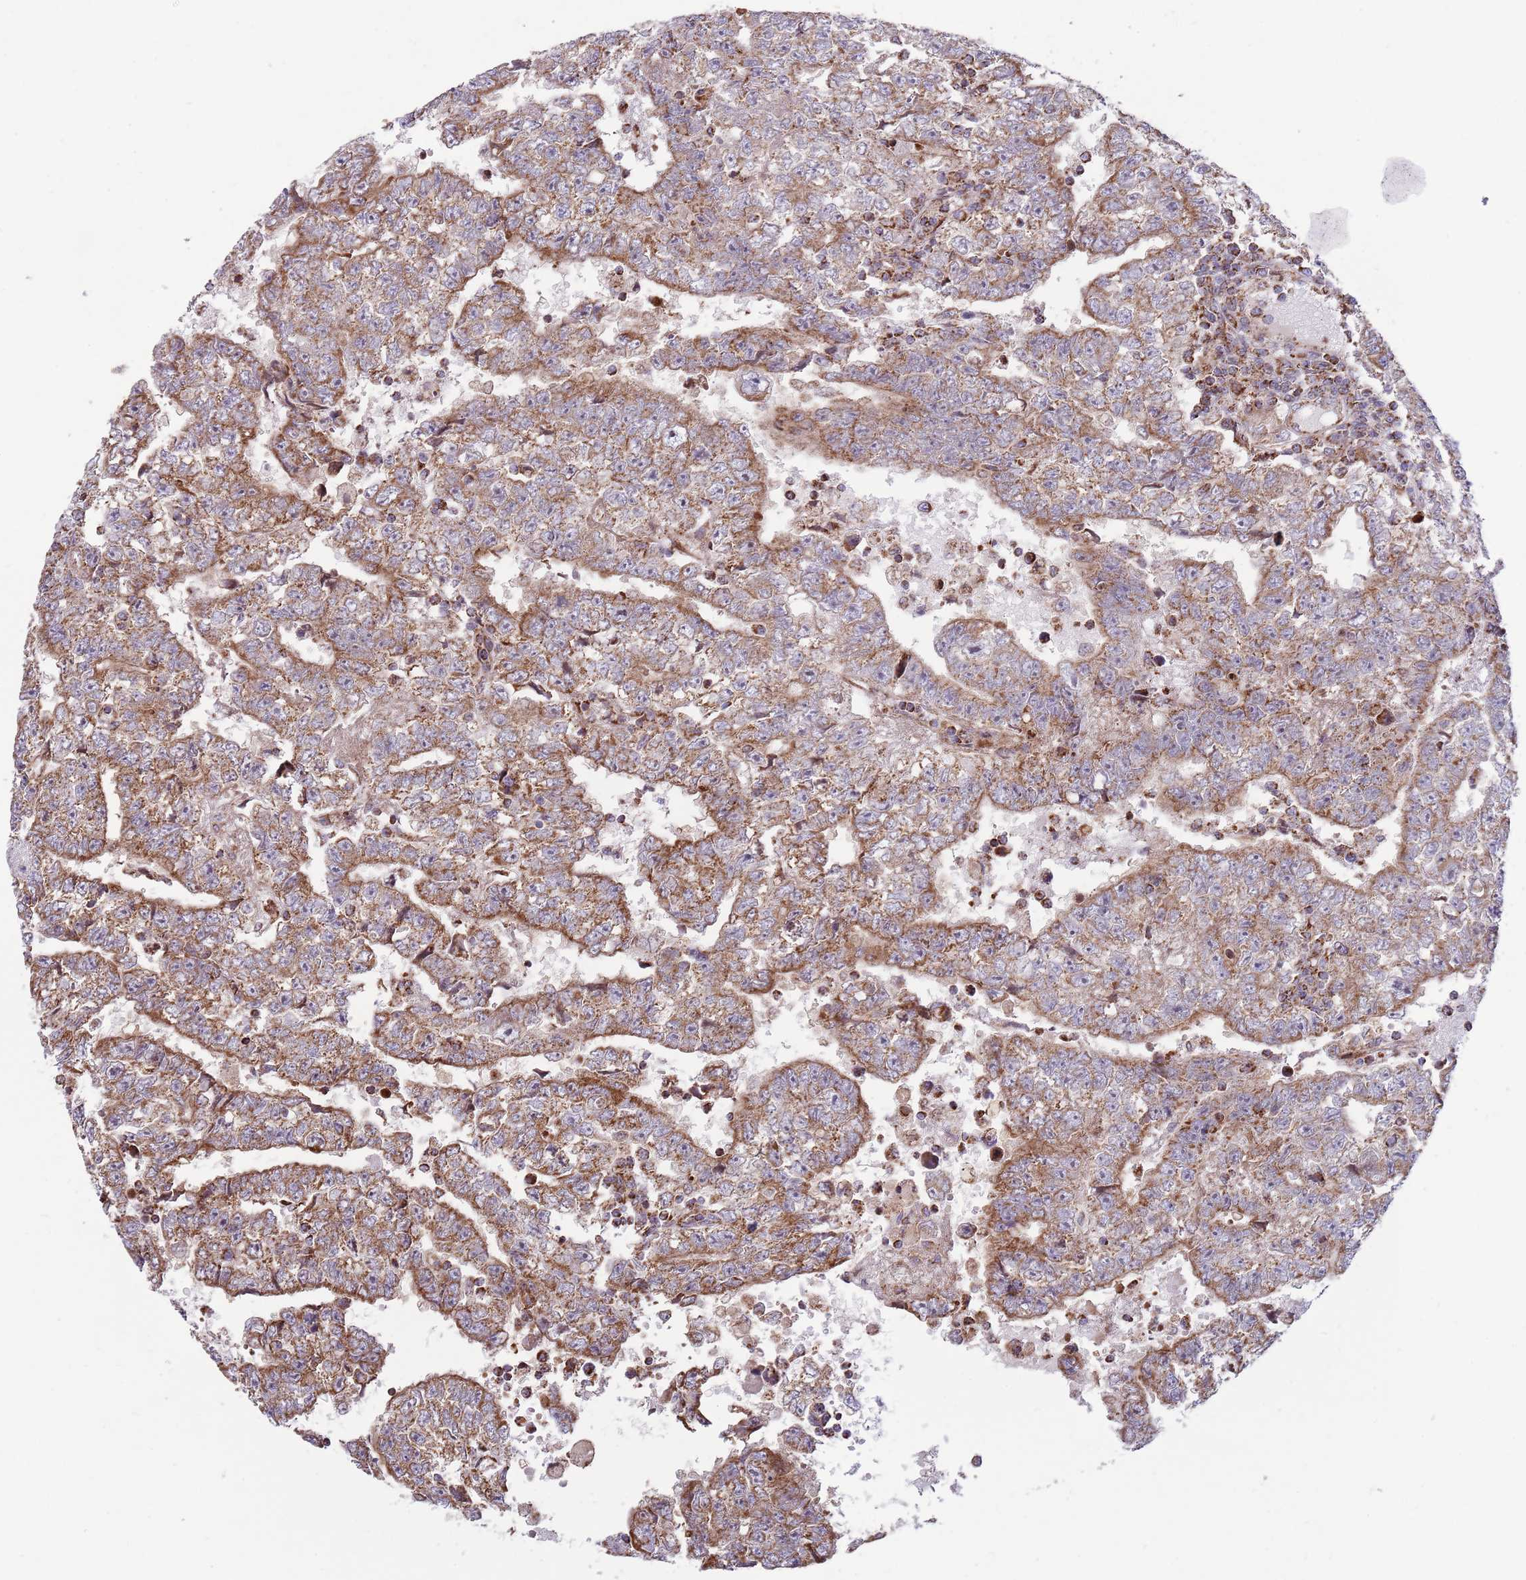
{"staining": {"intensity": "moderate", "quantity": "25%-75%", "location": "cytoplasmic/membranous"}, "tissue": "testis cancer", "cell_type": "Tumor cells", "image_type": "cancer", "snomed": [{"axis": "morphology", "description": "Carcinoma, Embryonal, NOS"}, {"axis": "topography", "description": "Testis"}], "caption": "Approximately 25%-75% of tumor cells in testis embryonal carcinoma reveal moderate cytoplasmic/membranous protein positivity as visualized by brown immunohistochemical staining.", "gene": "ATP5PD", "patient": {"sex": "male", "age": 25}}